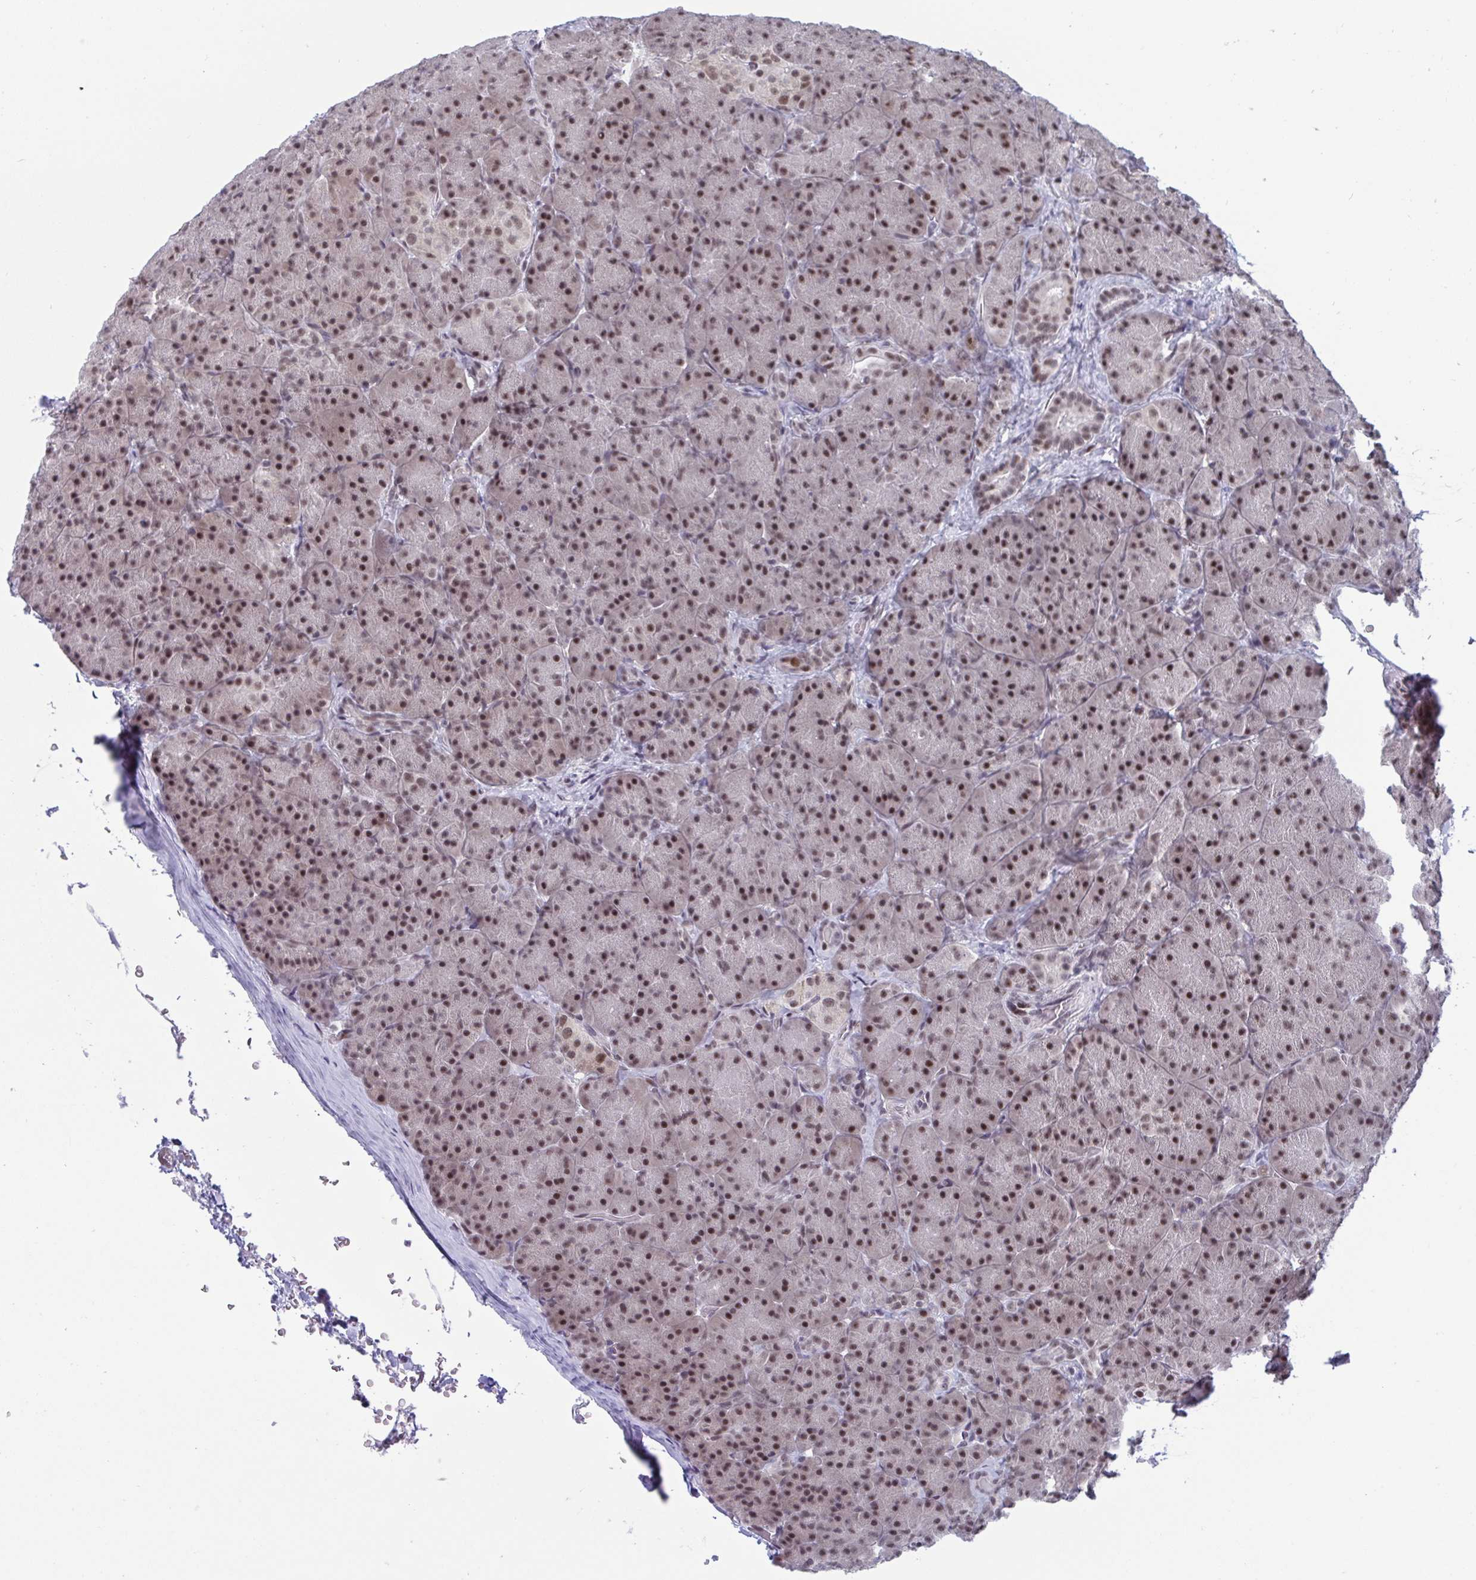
{"staining": {"intensity": "strong", "quantity": ">75%", "location": "nuclear"}, "tissue": "pancreas", "cell_type": "Exocrine glandular cells", "image_type": "normal", "snomed": [{"axis": "morphology", "description": "Normal tissue, NOS"}, {"axis": "topography", "description": "Pancreas"}], "caption": "Protein expression analysis of unremarkable pancreas displays strong nuclear positivity in about >75% of exocrine glandular cells.", "gene": "WBP11", "patient": {"sex": "male", "age": 57}}